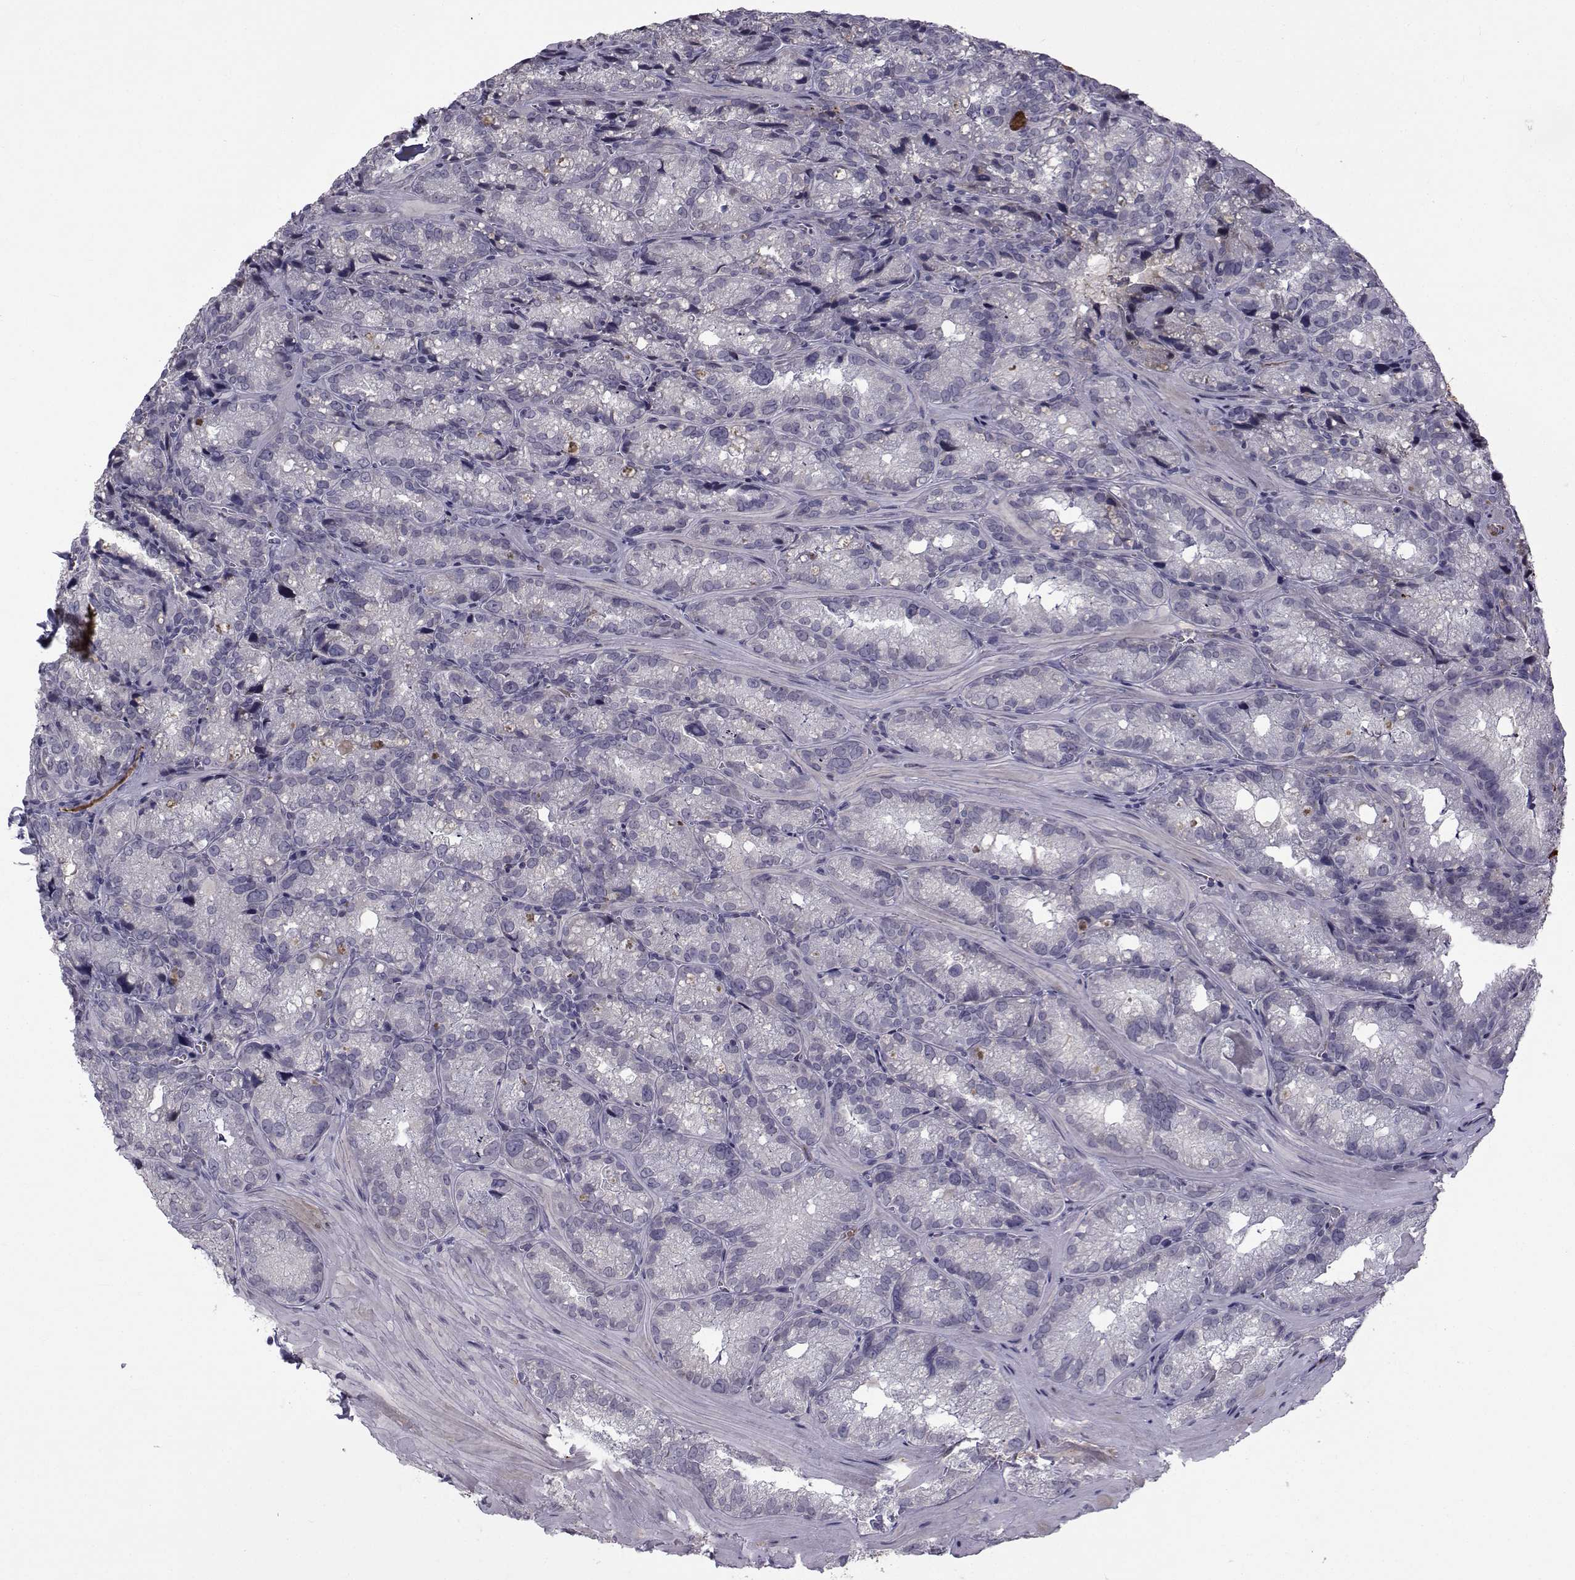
{"staining": {"intensity": "negative", "quantity": "none", "location": "none"}, "tissue": "seminal vesicle", "cell_type": "Glandular cells", "image_type": "normal", "snomed": [{"axis": "morphology", "description": "Normal tissue, NOS"}, {"axis": "topography", "description": "Seminal veicle"}], "caption": "A micrograph of human seminal vesicle is negative for staining in glandular cells. Nuclei are stained in blue.", "gene": "TNFRSF11B", "patient": {"sex": "male", "age": 57}}